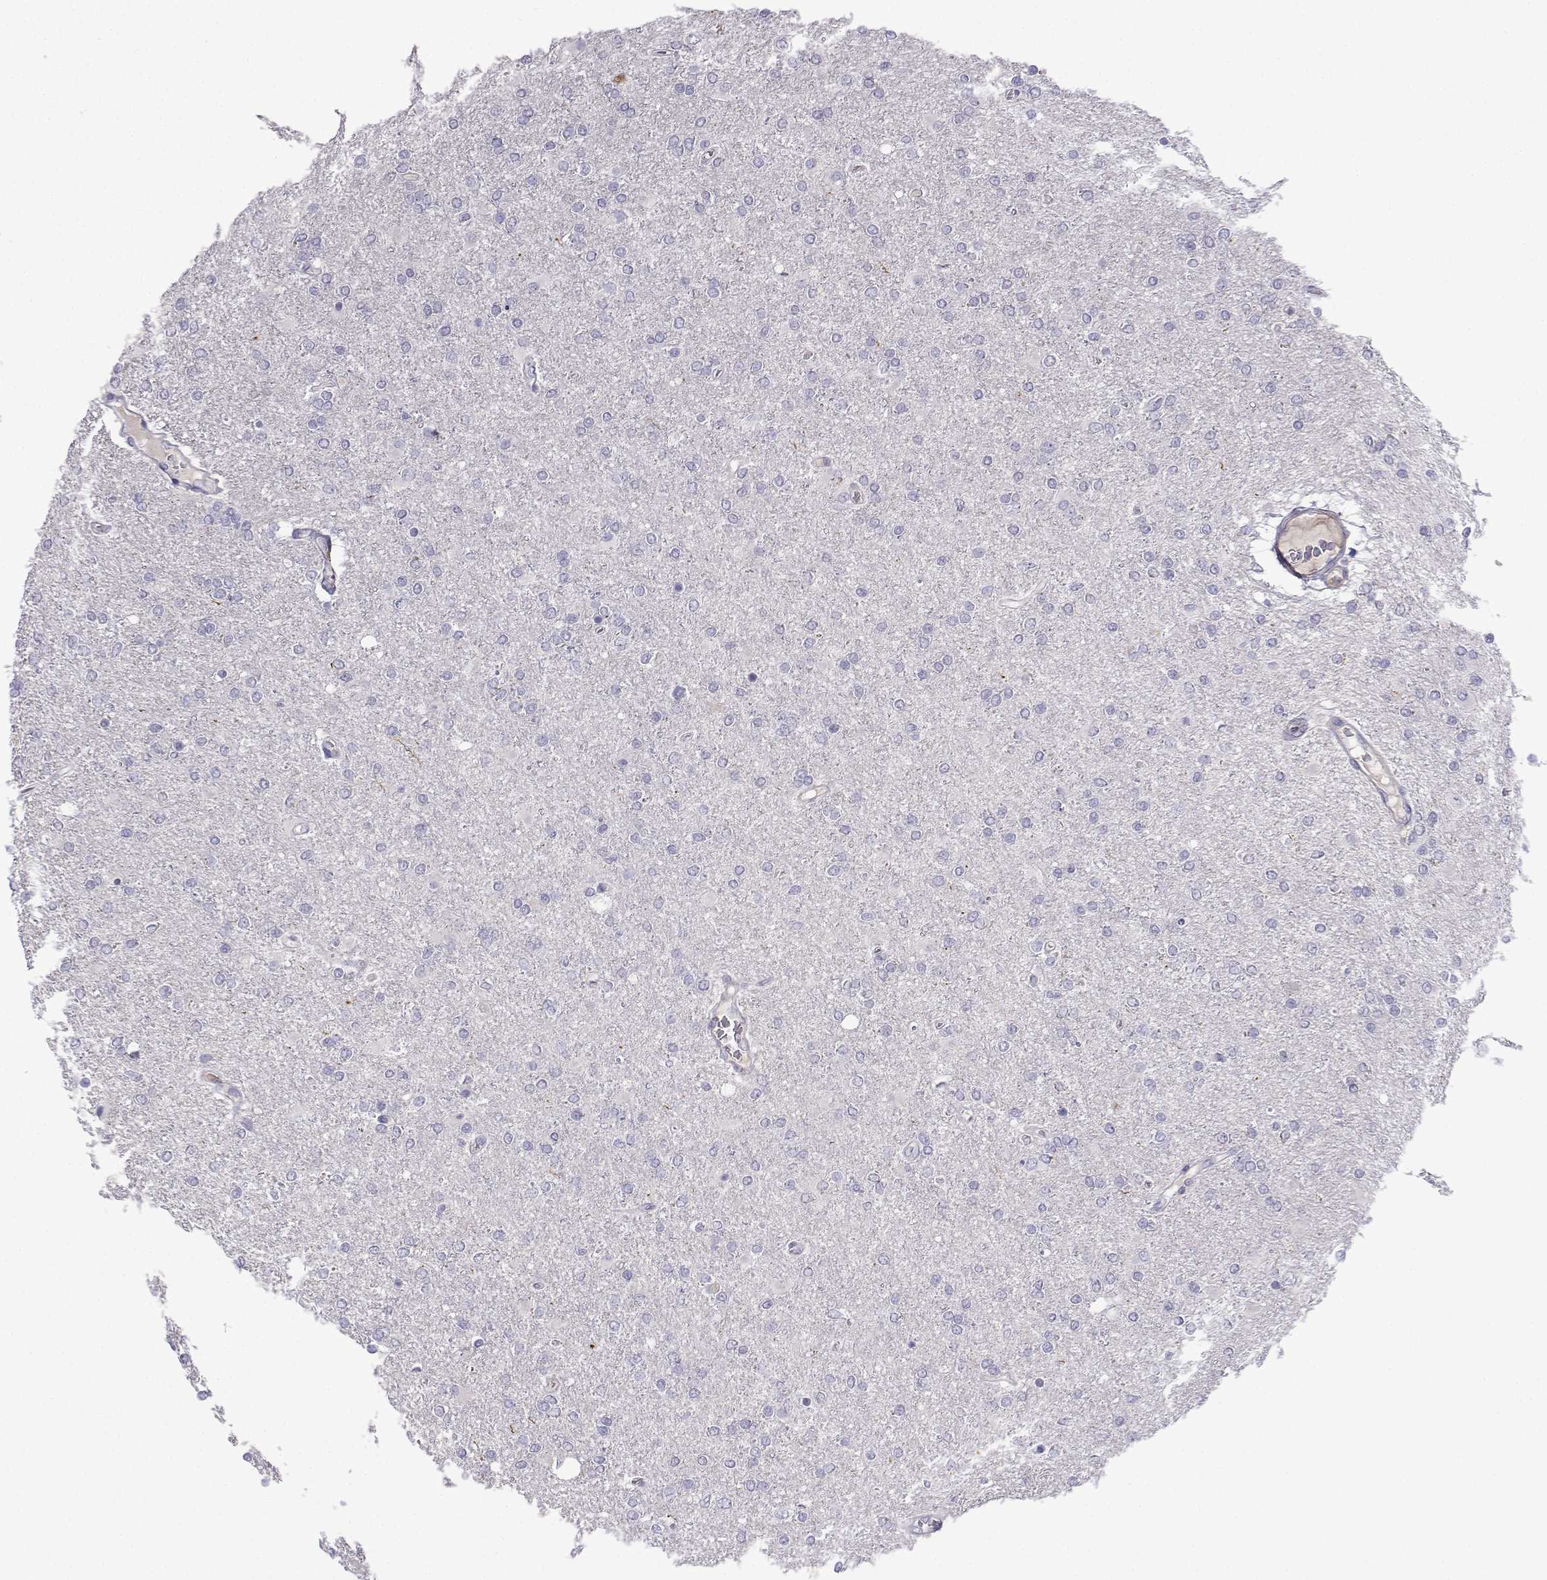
{"staining": {"intensity": "negative", "quantity": "none", "location": "none"}, "tissue": "glioma", "cell_type": "Tumor cells", "image_type": "cancer", "snomed": [{"axis": "morphology", "description": "Glioma, malignant, High grade"}, {"axis": "topography", "description": "Cerebral cortex"}], "caption": "Human high-grade glioma (malignant) stained for a protein using IHC exhibits no expression in tumor cells.", "gene": "SPACA7", "patient": {"sex": "male", "age": 70}}